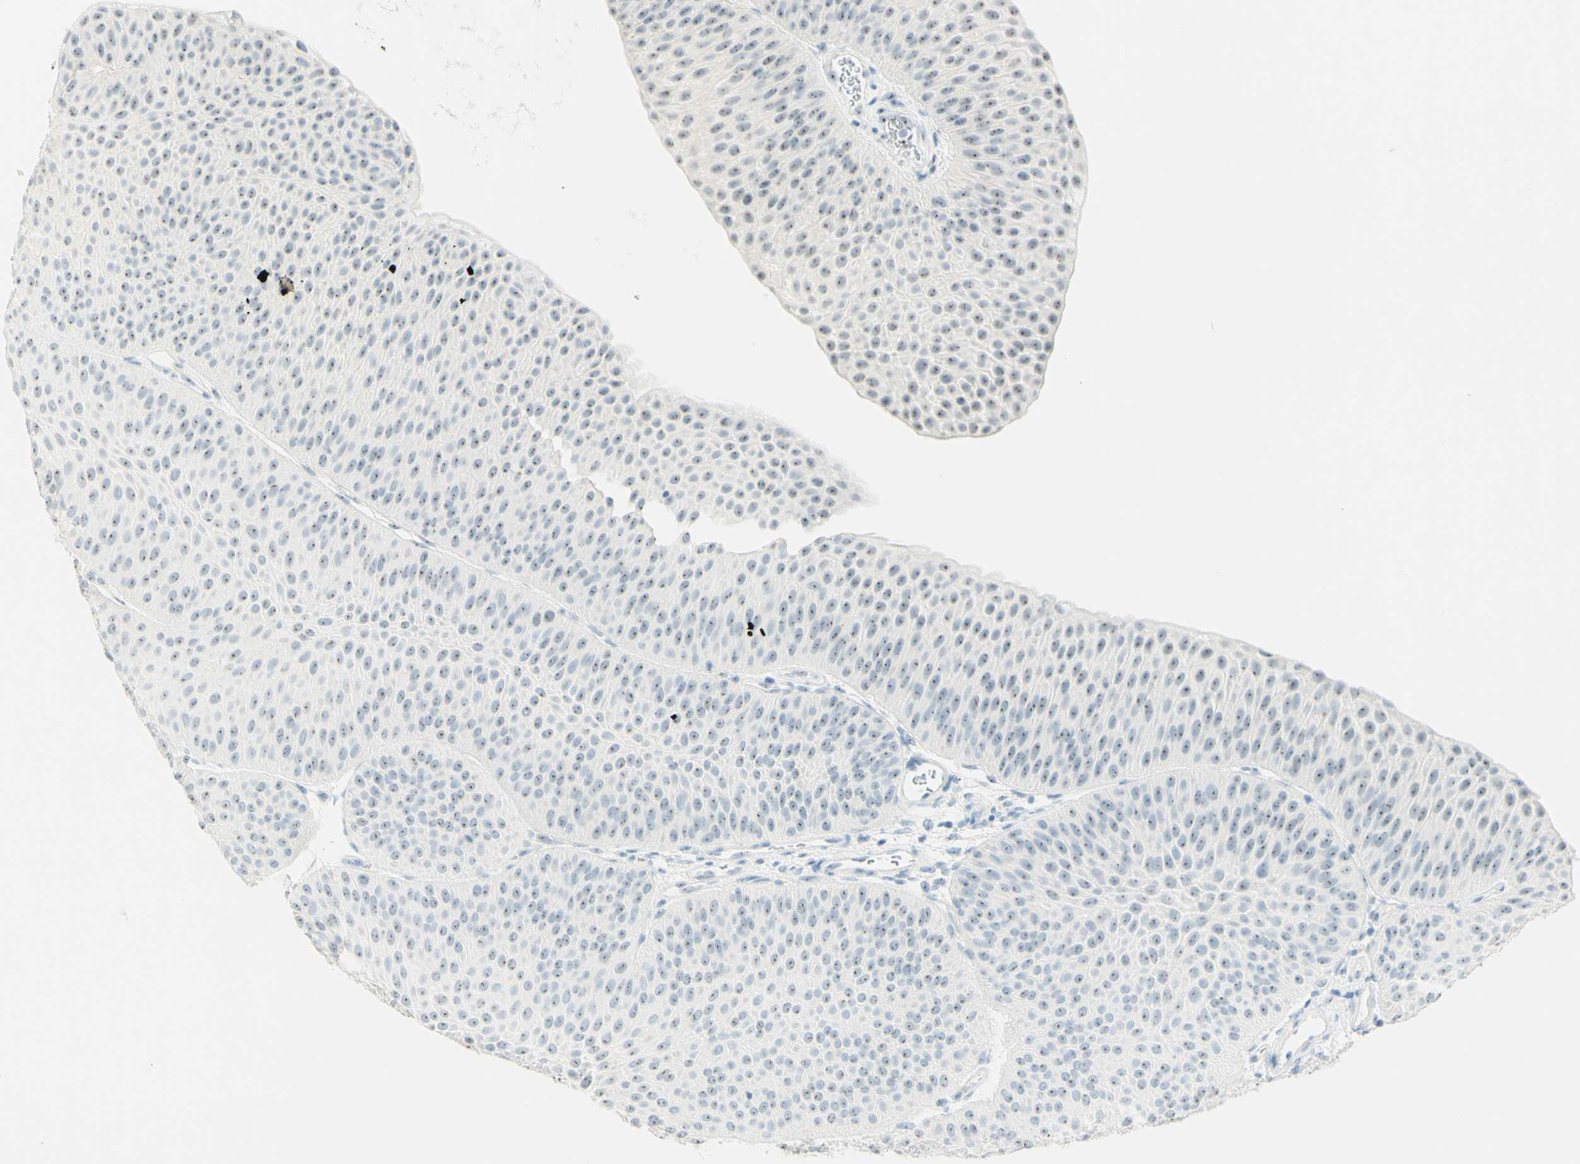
{"staining": {"intensity": "weak", "quantity": ">75%", "location": "nuclear"}, "tissue": "urothelial cancer", "cell_type": "Tumor cells", "image_type": "cancer", "snomed": [{"axis": "morphology", "description": "Urothelial carcinoma, Low grade"}, {"axis": "topography", "description": "Urinary bladder"}], "caption": "Immunohistochemical staining of human urothelial cancer shows weak nuclear protein positivity in approximately >75% of tumor cells.", "gene": "FMR1NB", "patient": {"sex": "female", "age": 60}}